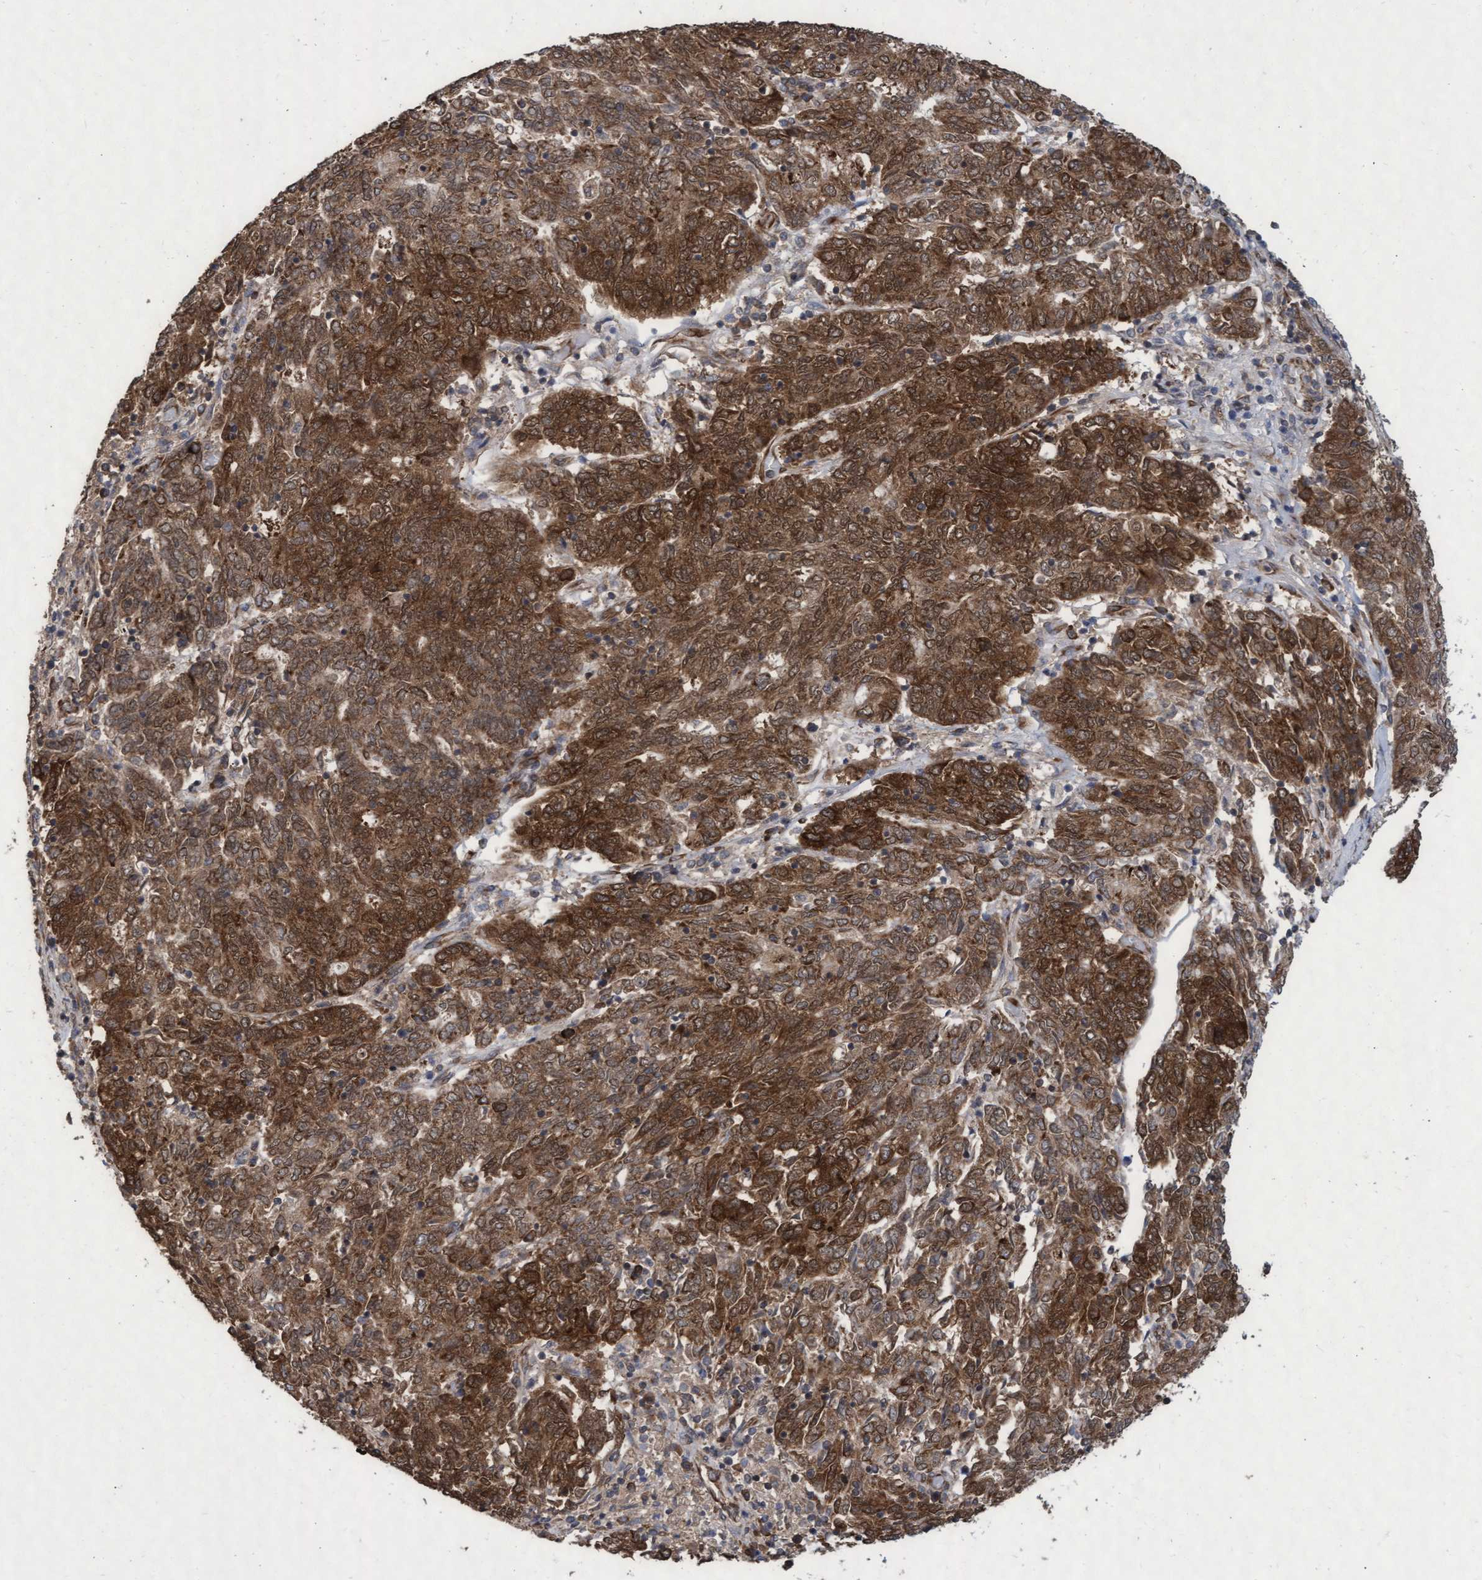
{"staining": {"intensity": "strong", "quantity": ">75%", "location": "cytoplasmic/membranous"}, "tissue": "endometrial cancer", "cell_type": "Tumor cells", "image_type": "cancer", "snomed": [{"axis": "morphology", "description": "Adenocarcinoma, NOS"}, {"axis": "topography", "description": "Endometrium"}], "caption": "Endometrial adenocarcinoma stained with IHC shows strong cytoplasmic/membranous expression in approximately >75% of tumor cells.", "gene": "ABCF2", "patient": {"sex": "female", "age": 80}}